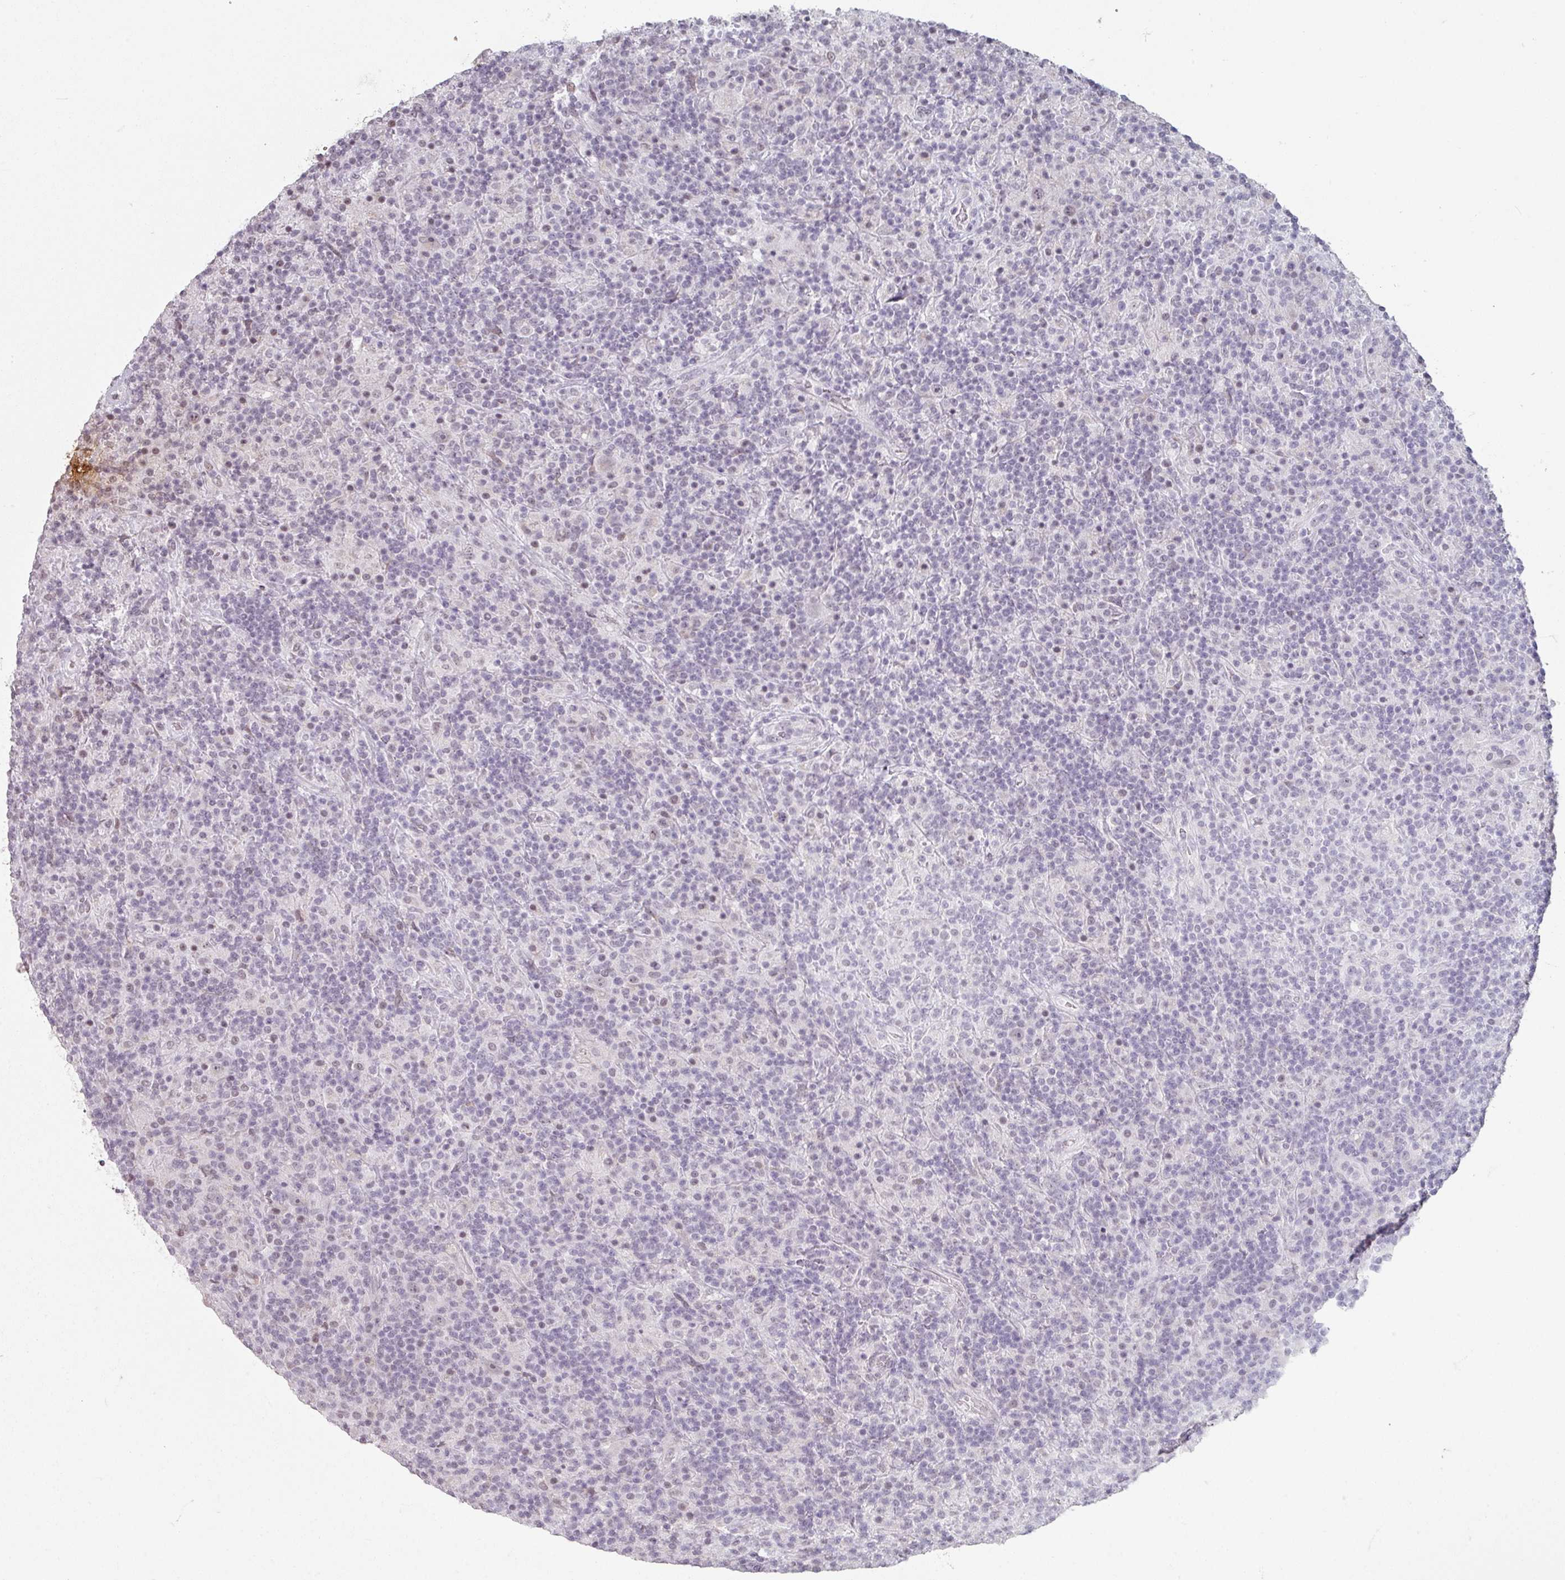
{"staining": {"intensity": "negative", "quantity": "none", "location": "none"}, "tissue": "lymphoma", "cell_type": "Tumor cells", "image_type": "cancer", "snomed": [{"axis": "morphology", "description": "Hodgkin's disease, NOS"}, {"axis": "topography", "description": "Lymph node"}], "caption": "Immunohistochemical staining of lymphoma shows no significant staining in tumor cells.", "gene": "SPRR1A", "patient": {"sex": "male", "age": 70}}